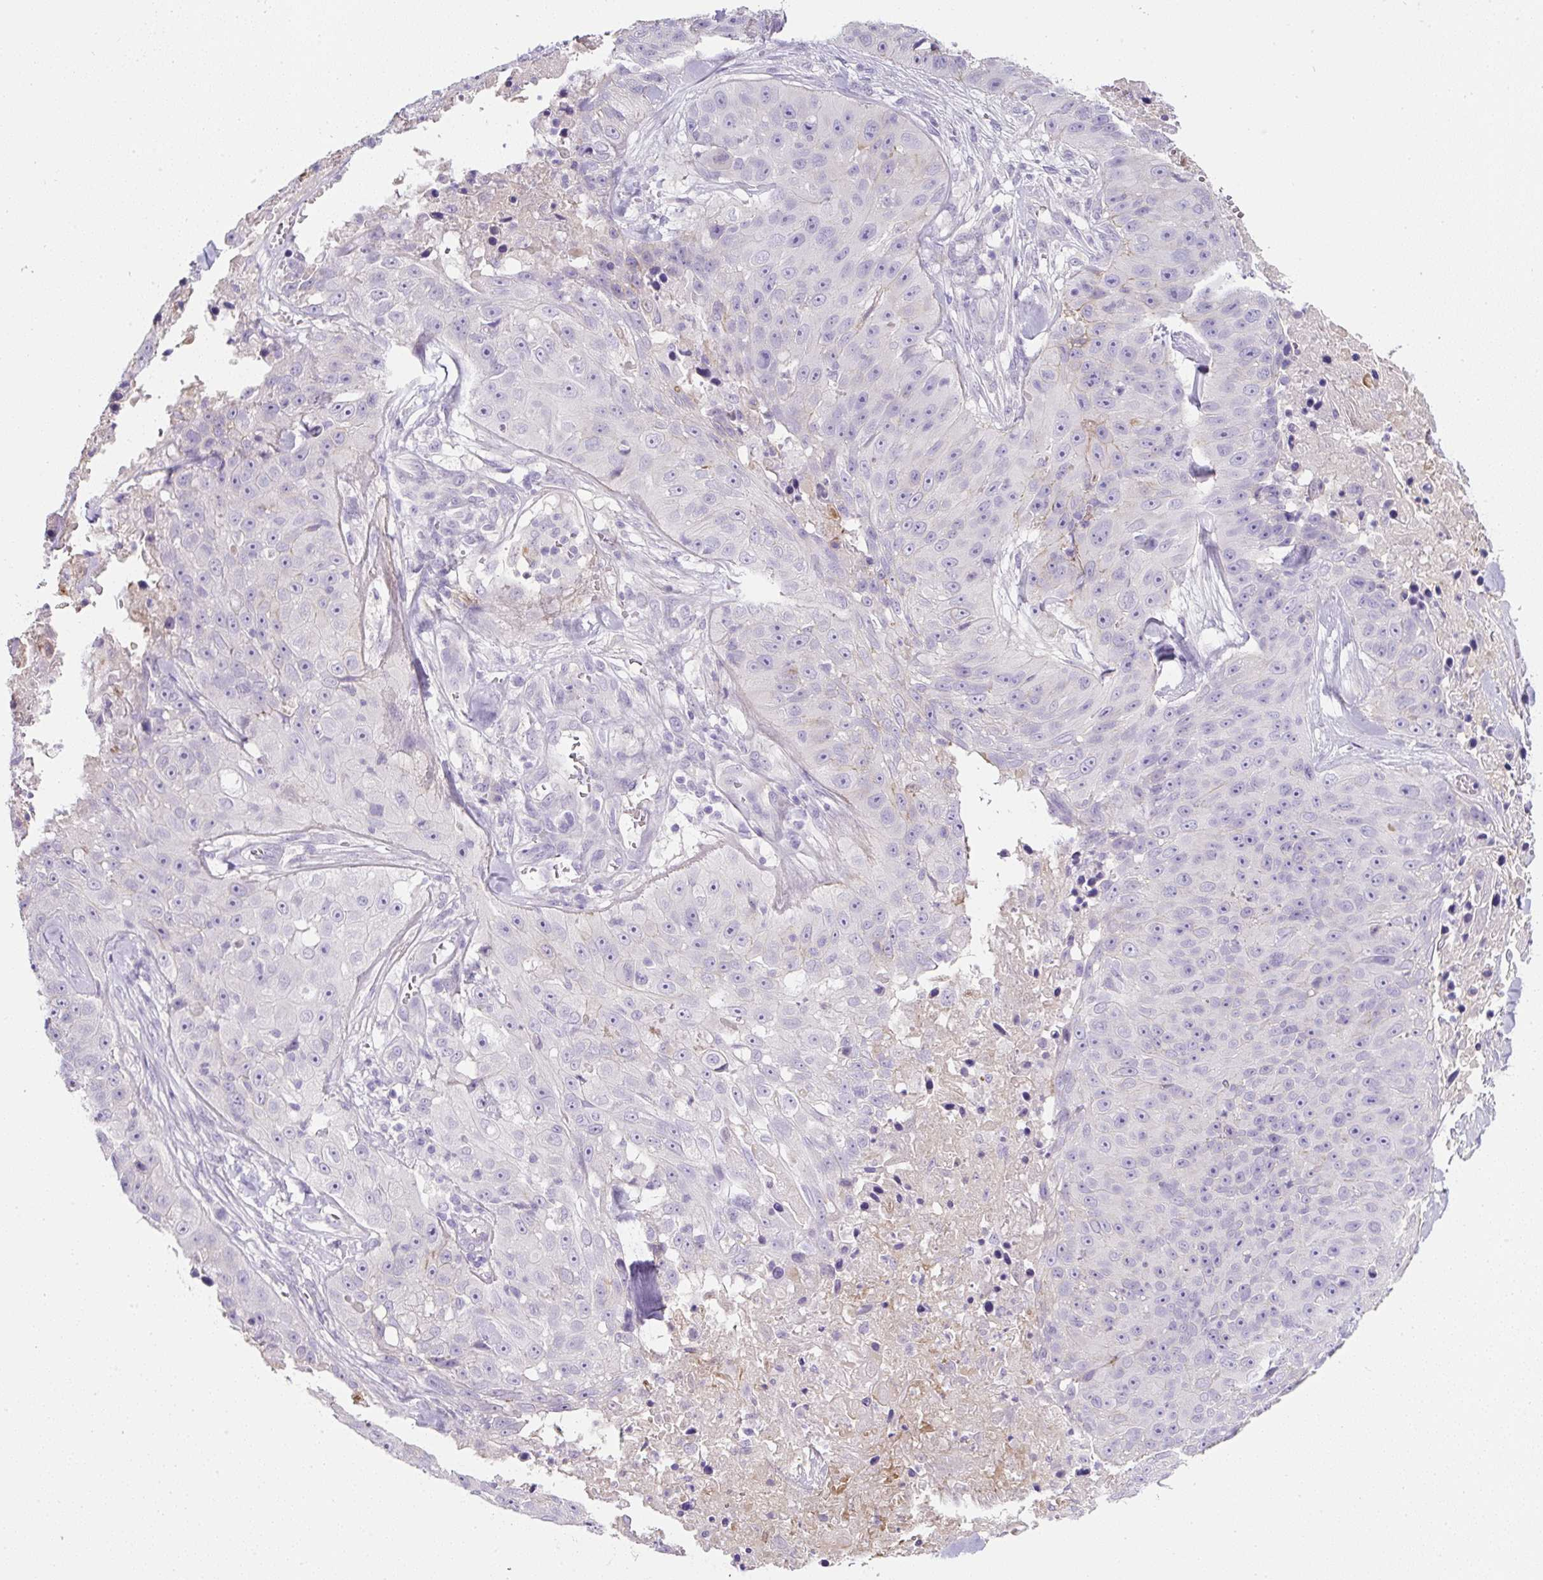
{"staining": {"intensity": "negative", "quantity": "none", "location": "none"}, "tissue": "skin cancer", "cell_type": "Tumor cells", "image_type": "cancer", "snomed": [{"axis": "morphology", "description": "Squamous cell carcinoma, NOS"}, {"axis": "topography", "description": "Skin"}], "caption": "Human squamous cell carcinoma (skin) stained for a protein using immunohistochemistry (IHC) displays no expression in tumor cells.", "gene": "OR14A2", "patient": {"sex": "female", "age": 87}}